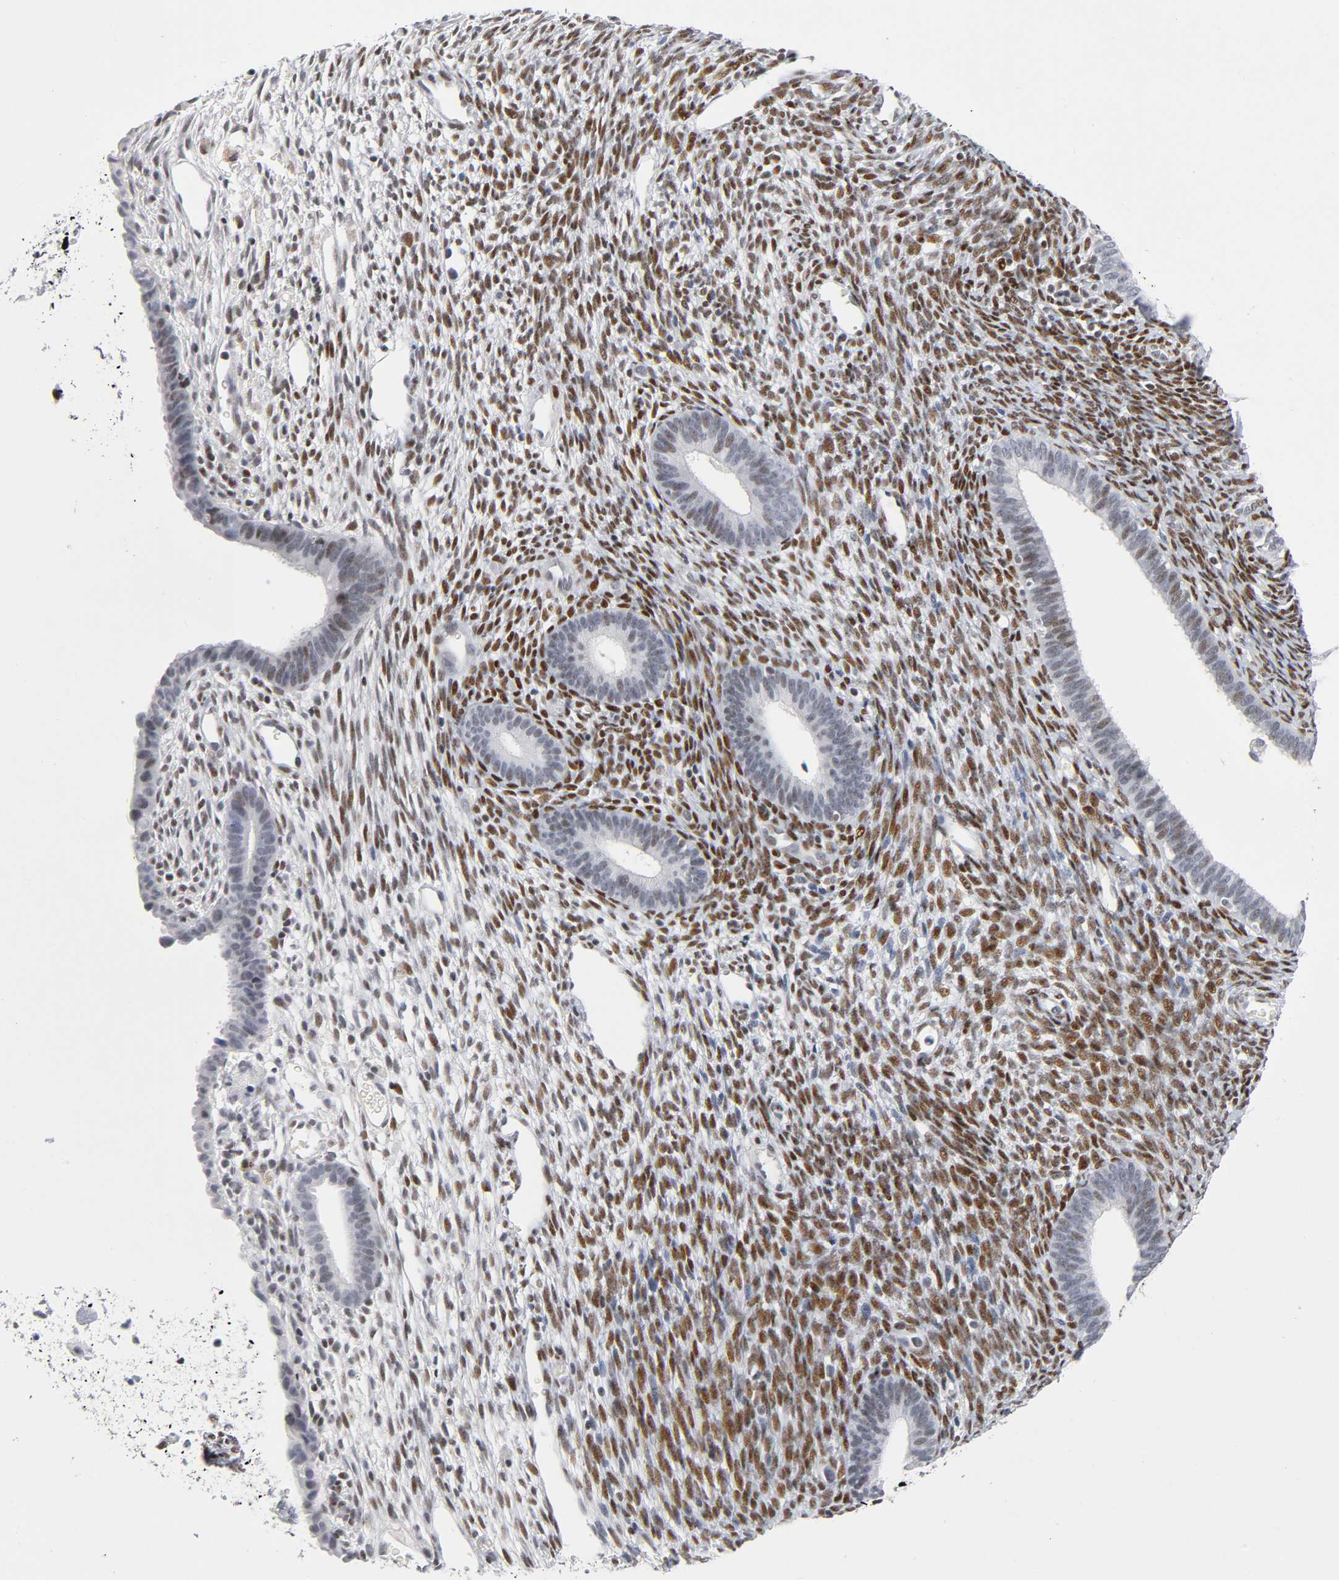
{"staining": {"intensity": "moderate", "quantity": ">75%", "location": "nuclear"}, "tissue": "endometrium", "cell_type": "Cells in endometrial stroma", "image_type": "normal", "snomed": [{"axis": "morphology", "description": "Normal tissue, NOS"}, {"axis": "topography", "description": "Endometrium"}], "caption": "The immunohistochemical stain shows moderate nuclear staining in cells in endometrial stroma of benign endometrium. Immunohistochemistry (ihc) stains the protein in brown and the nuclei are stained blue.", "gene": "SP3", "patient": {"sex": "female", "age": 57}}